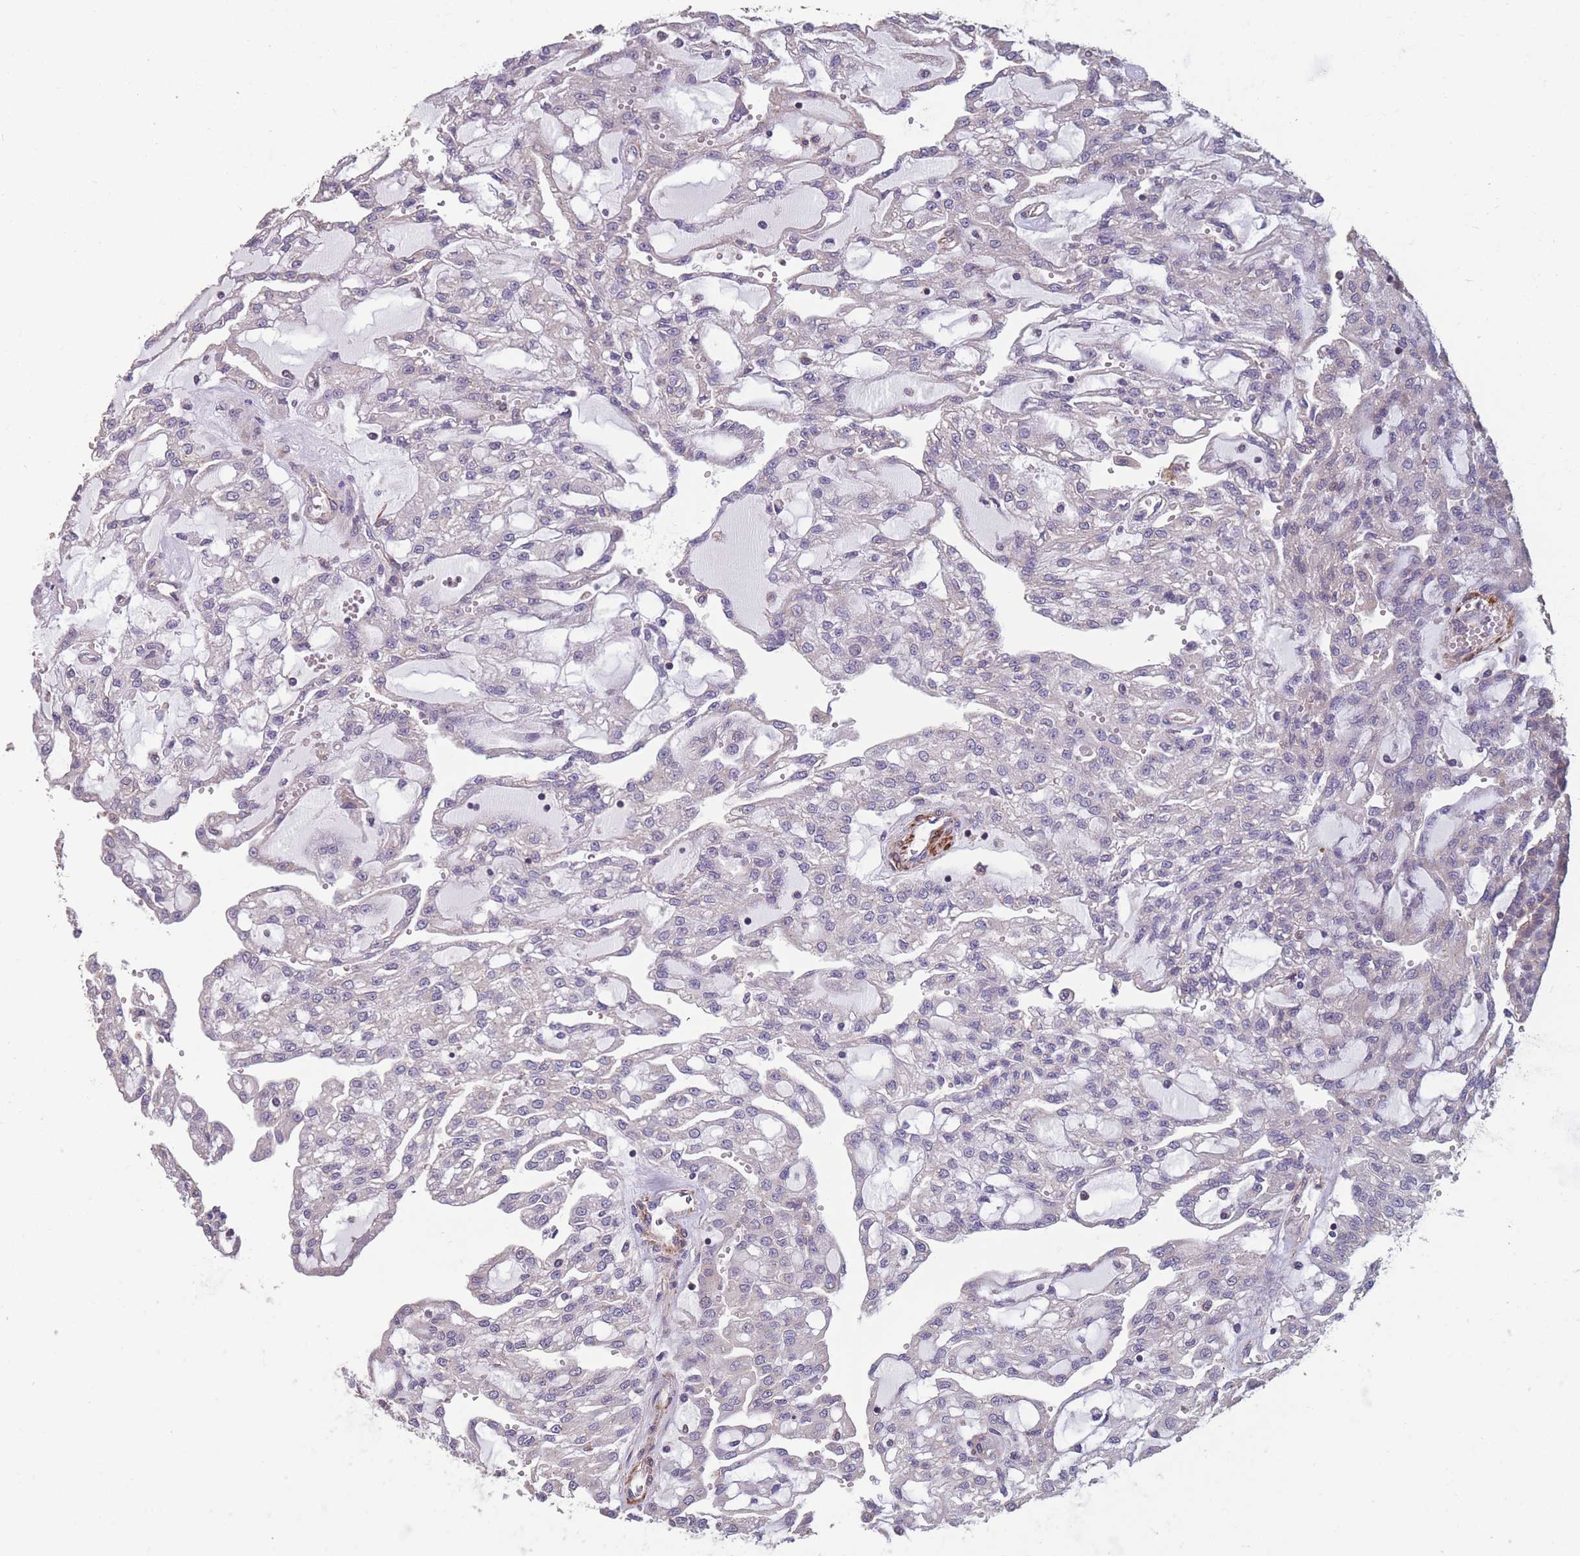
{"staining": {"intensity": "negative", "quantity": "none", "location": "none"}, "tissue": "renal cancer", "cell_type": "Tumor cells", "image_type": "cancer", "snomed": [{"axis": "morphology", "description": "Adenocarcinoma, NOS"}, {"axis": "topography", "description": "Kidney"}], "caption": "Micrograph shows no protein positivity in tumor cells of adenocarcinoma (renal) tissue. (DAB IHC with hematoxylin counter stain).", "gene": "TOMM40L", "patient": {"sex": "male", "age": 63}}